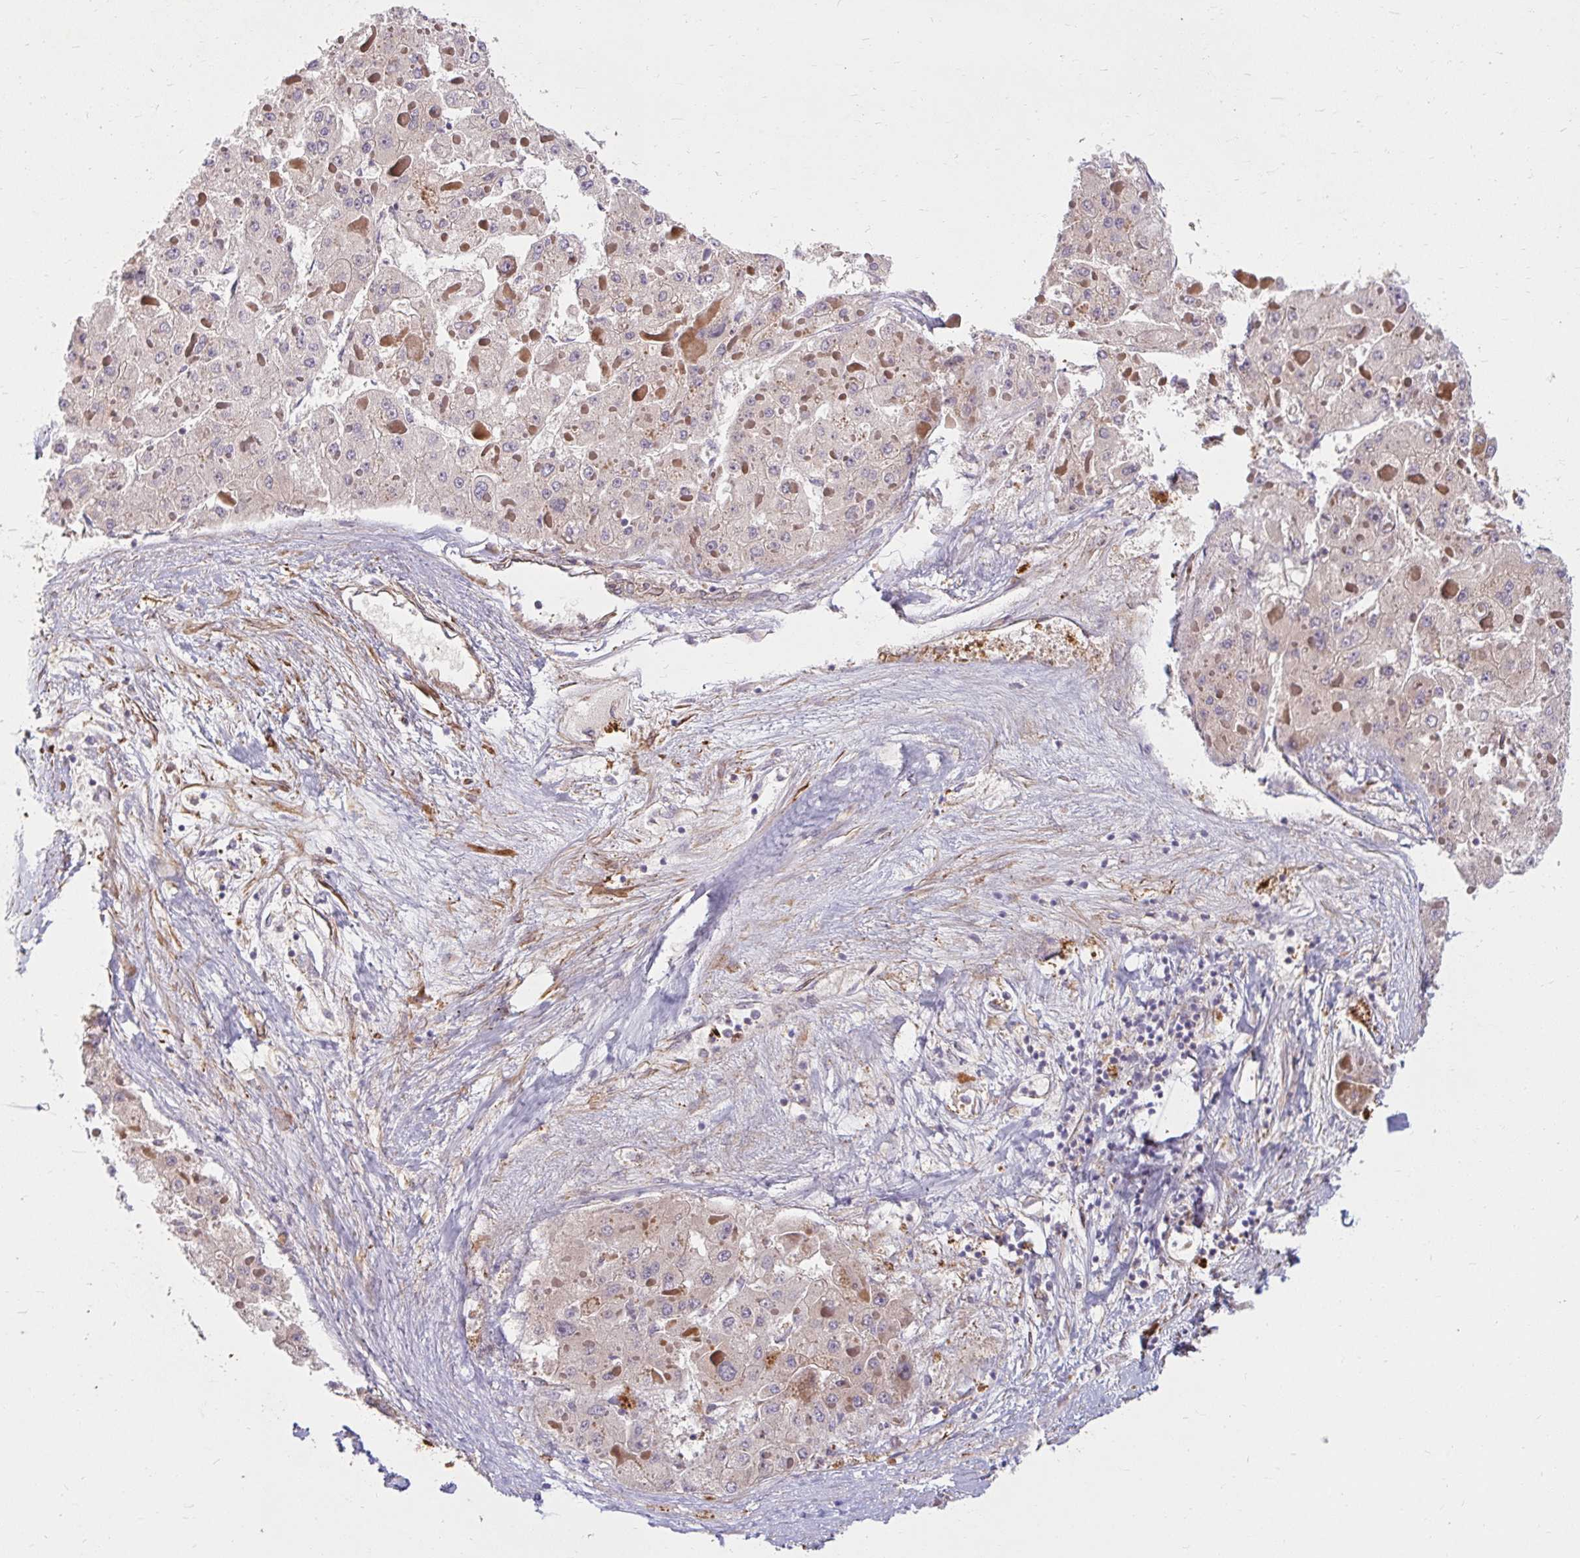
{"staining": {"intensity": "negative", "quantity": "none", "location": "none"}, "tissue": "liver cancer", "cell_type": "Tumor cells", "image_type": "cancer", "snomed": [{"axis": "morphology", "description": "Carcinoma, Hepatocellular, NOS"}, {"axis": "topography", "description": "Liver"}], "caption": "Liver hepatocellular carcinoma was stained to show a protein in brown. There is no significant expression in tumor cells.", "gene": "BTF3", "patient": {"sex": "female", "age": 73}}